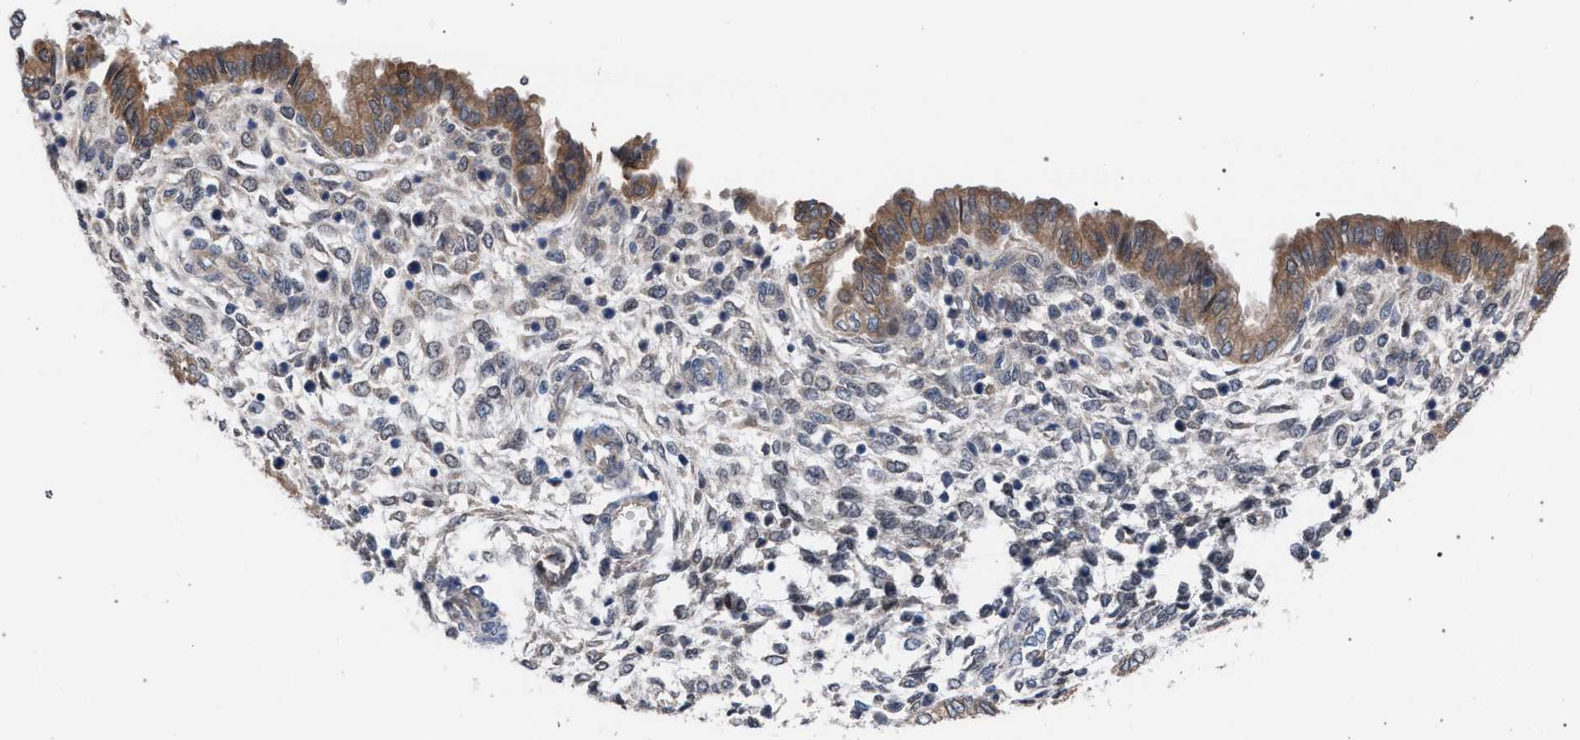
{"staining": {"intensity": "negative", "quantity": "none", "location": "none"}, "tissue": "endometrium", "cell_type": "Cells in endometrial stroma", "image_type": "normal", "snomed": [{"axis": "morphology", "description": "Normal tissue, NOS"}, {"axis": "topography", "description": "Endometrium"}], "caption": "This is an IHC photomicrograph of benign human endometrium. There is no staining in cells in endometrial stroma.", "gene": "ARPC5L", "patient": {"sex": "female", "age": 33}}